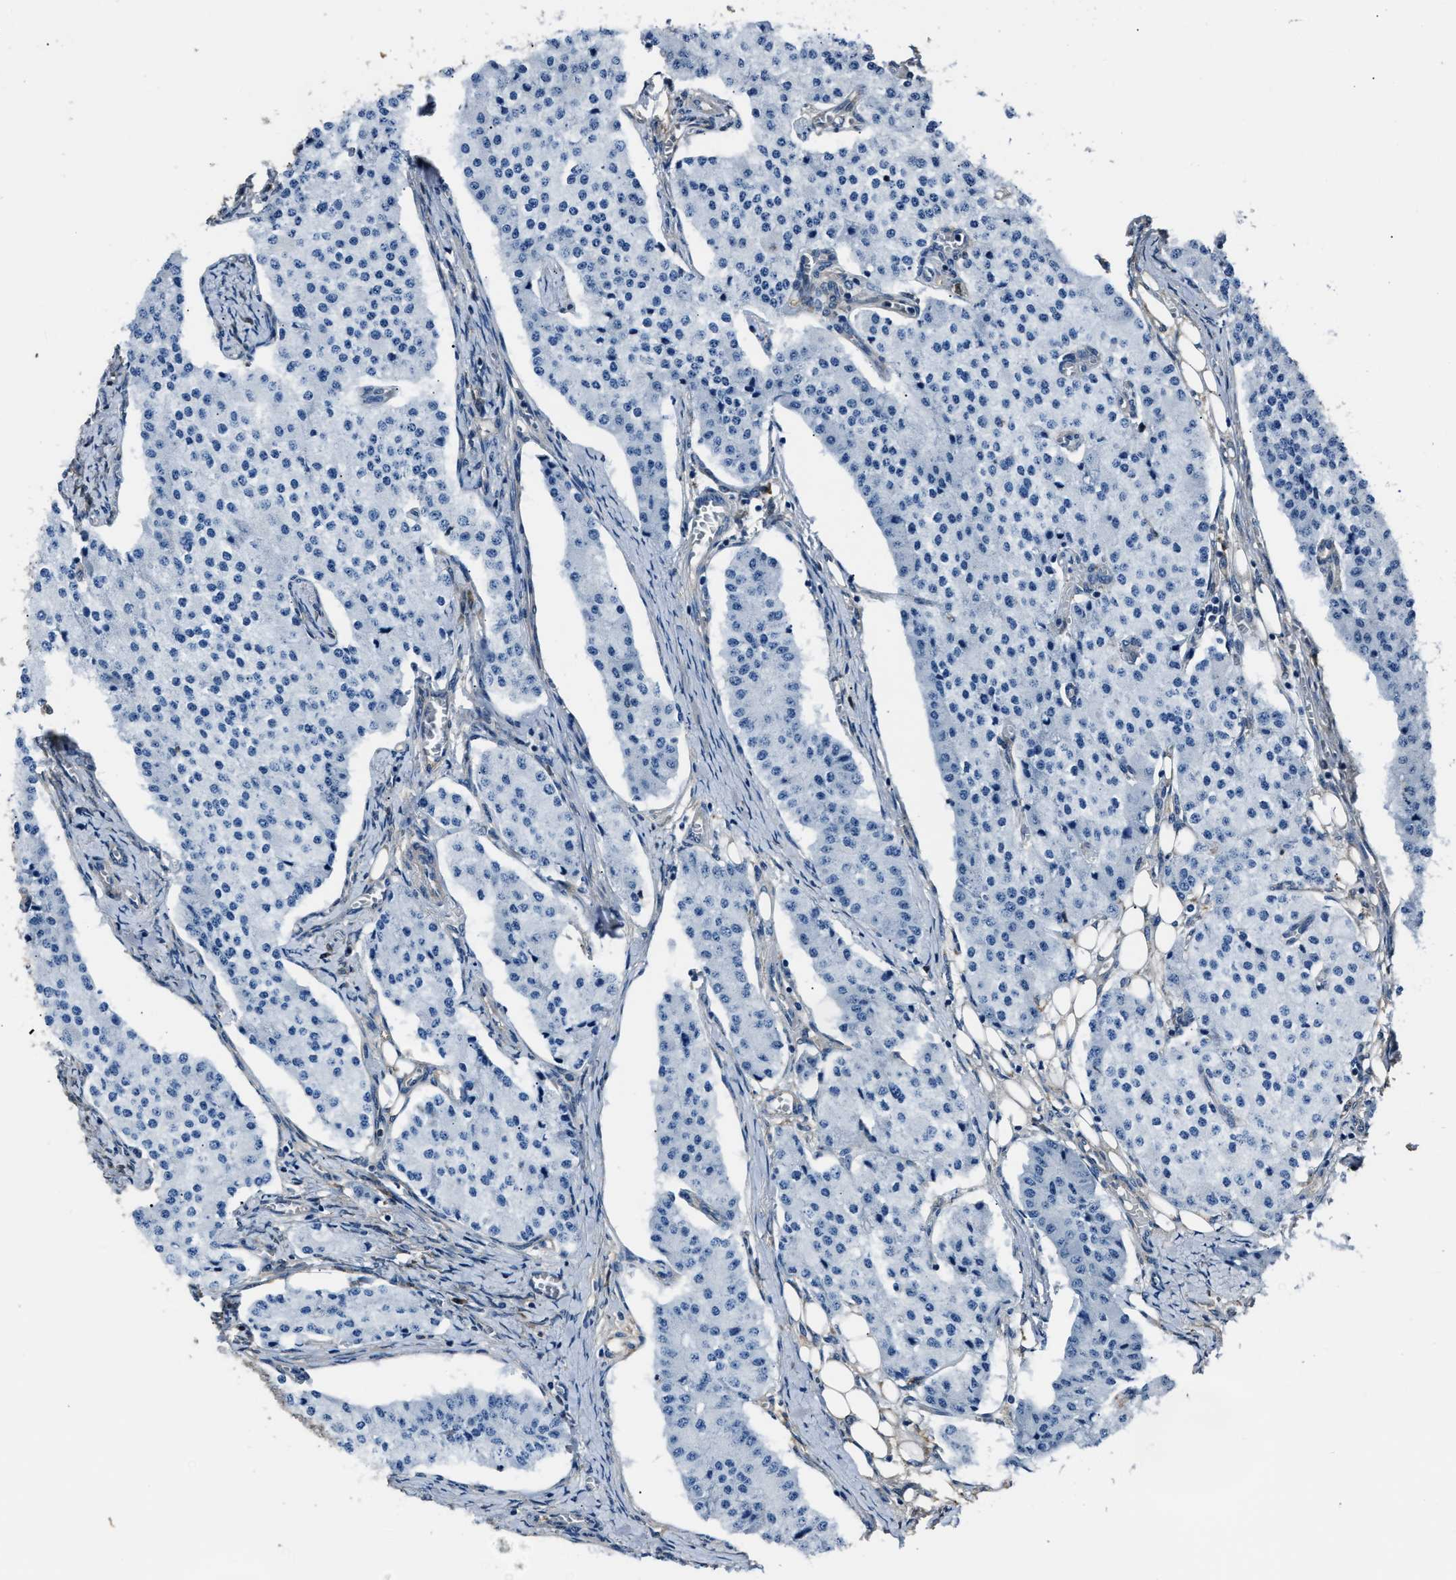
{"staining": {"intensity": "negative", "quantity": "none", "location": "none"}, "tissue": "carcinoid", "cell_type": "Tumor cells", "image_type": "cancer", "snomed": [{"axis": "morphology", "description": "Carcinoid, malignant, NOS"}, {"axis": "topography", "description": "Colon"}], "caption": "Tumor cells are negative for brown protein staining in carcinoid.", "gene": "GSTP1", "patient": {"sex": "female", "age": 52}}